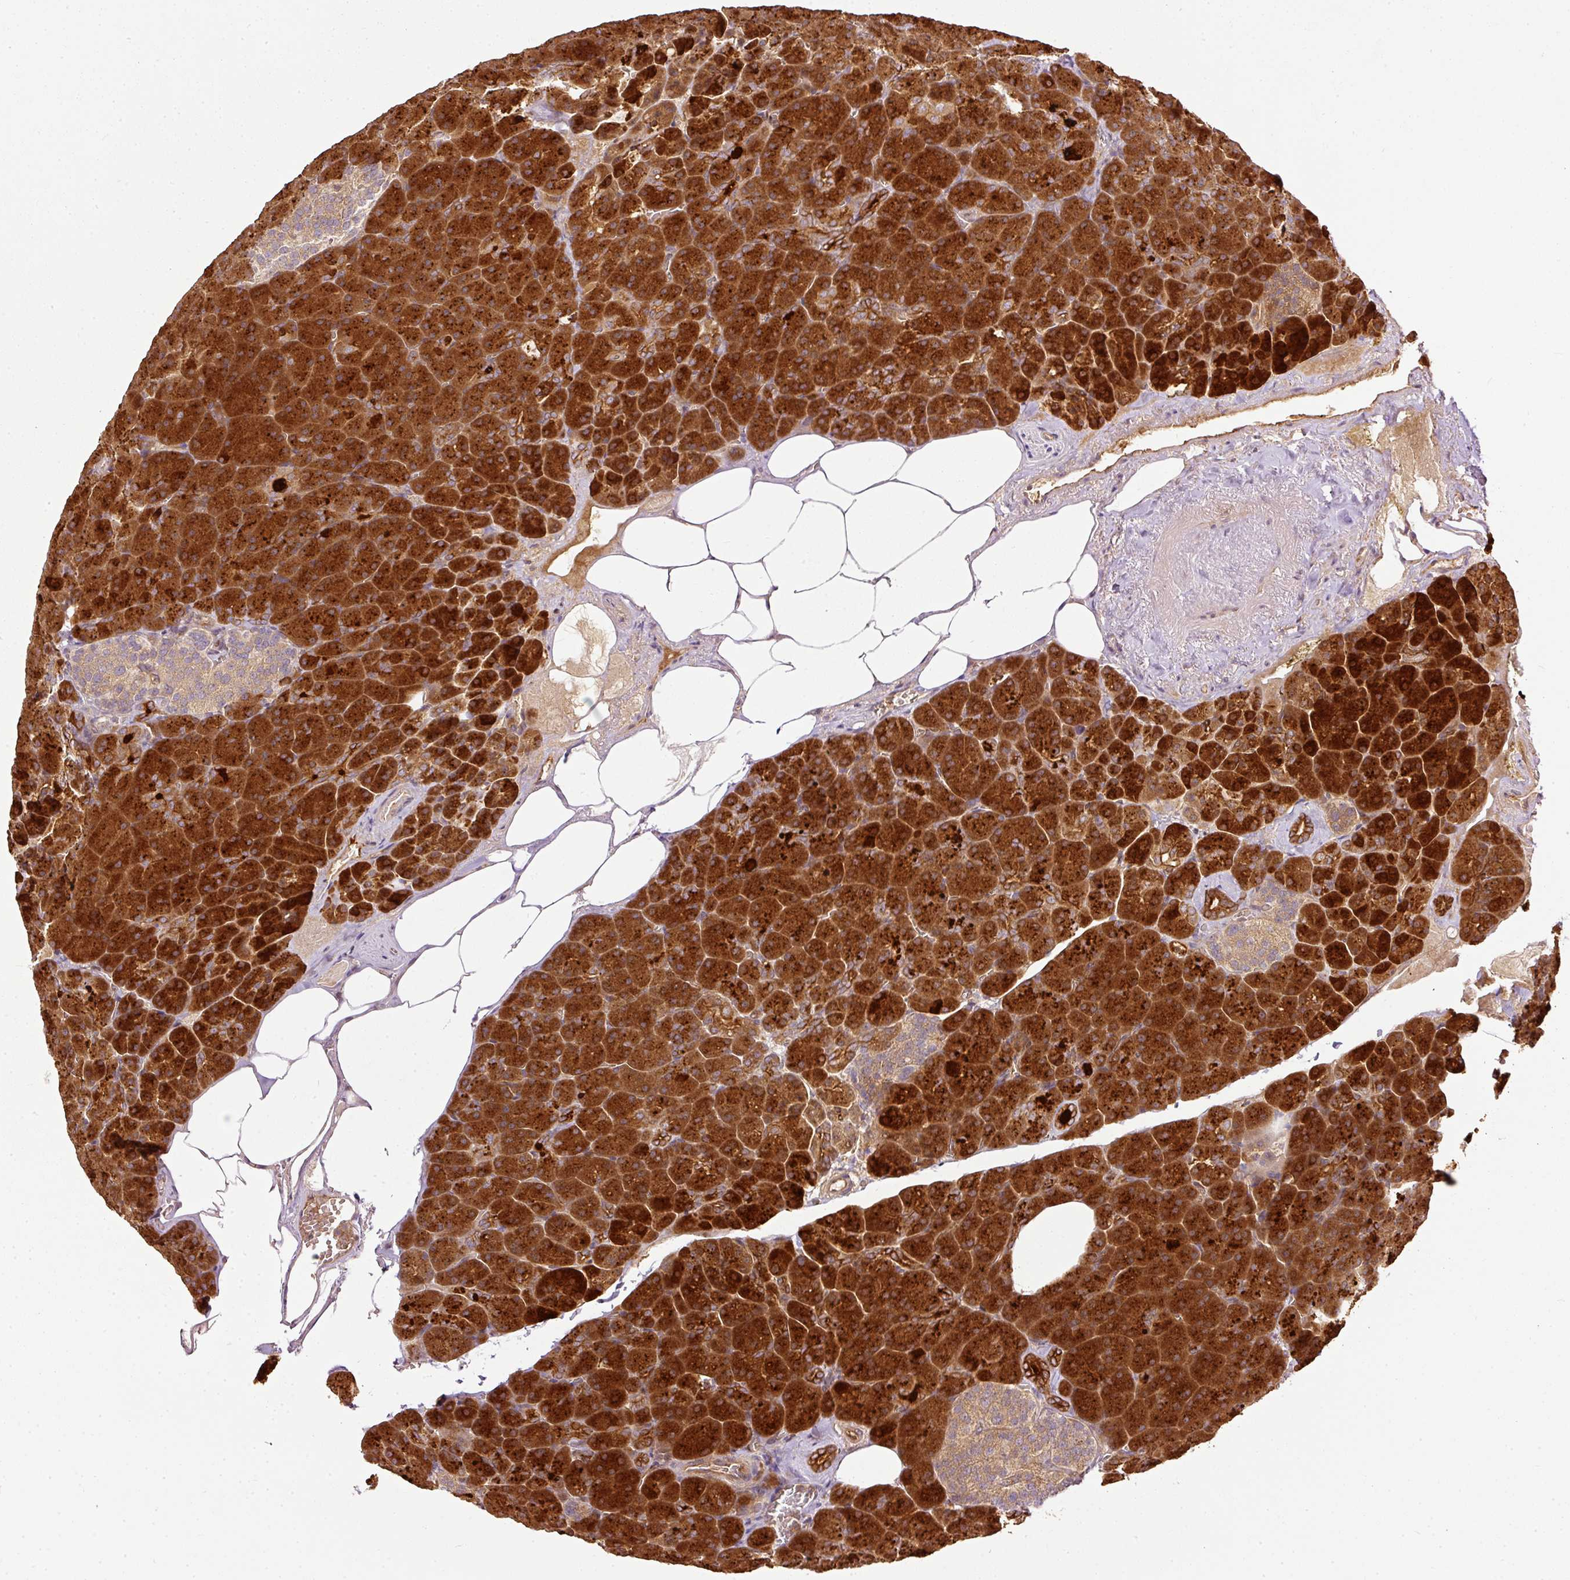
{"staining": {"intensity": "strong", "quantity": ">75%", "location": "cytoplasmic/membranous"}, "tissue": "pancreas", "cell_type": "Exocrine glandular cells", "image_type": "normal", "snomed": [{"axis": "morphology", "description": "Normal tissue, NOS"}, {"axis": "topography", "description": "Pancreas"}], "caption": "This histopathology image exhibits immunohistochemistry (IHC) staining of unremarkable human pancreas, with high strong cytoplasmic/membranous staining in approximately >75% of exocrine glandular cells.", "gene": "MIF4GD", "patient": {"sex": "female", "age": 74}}